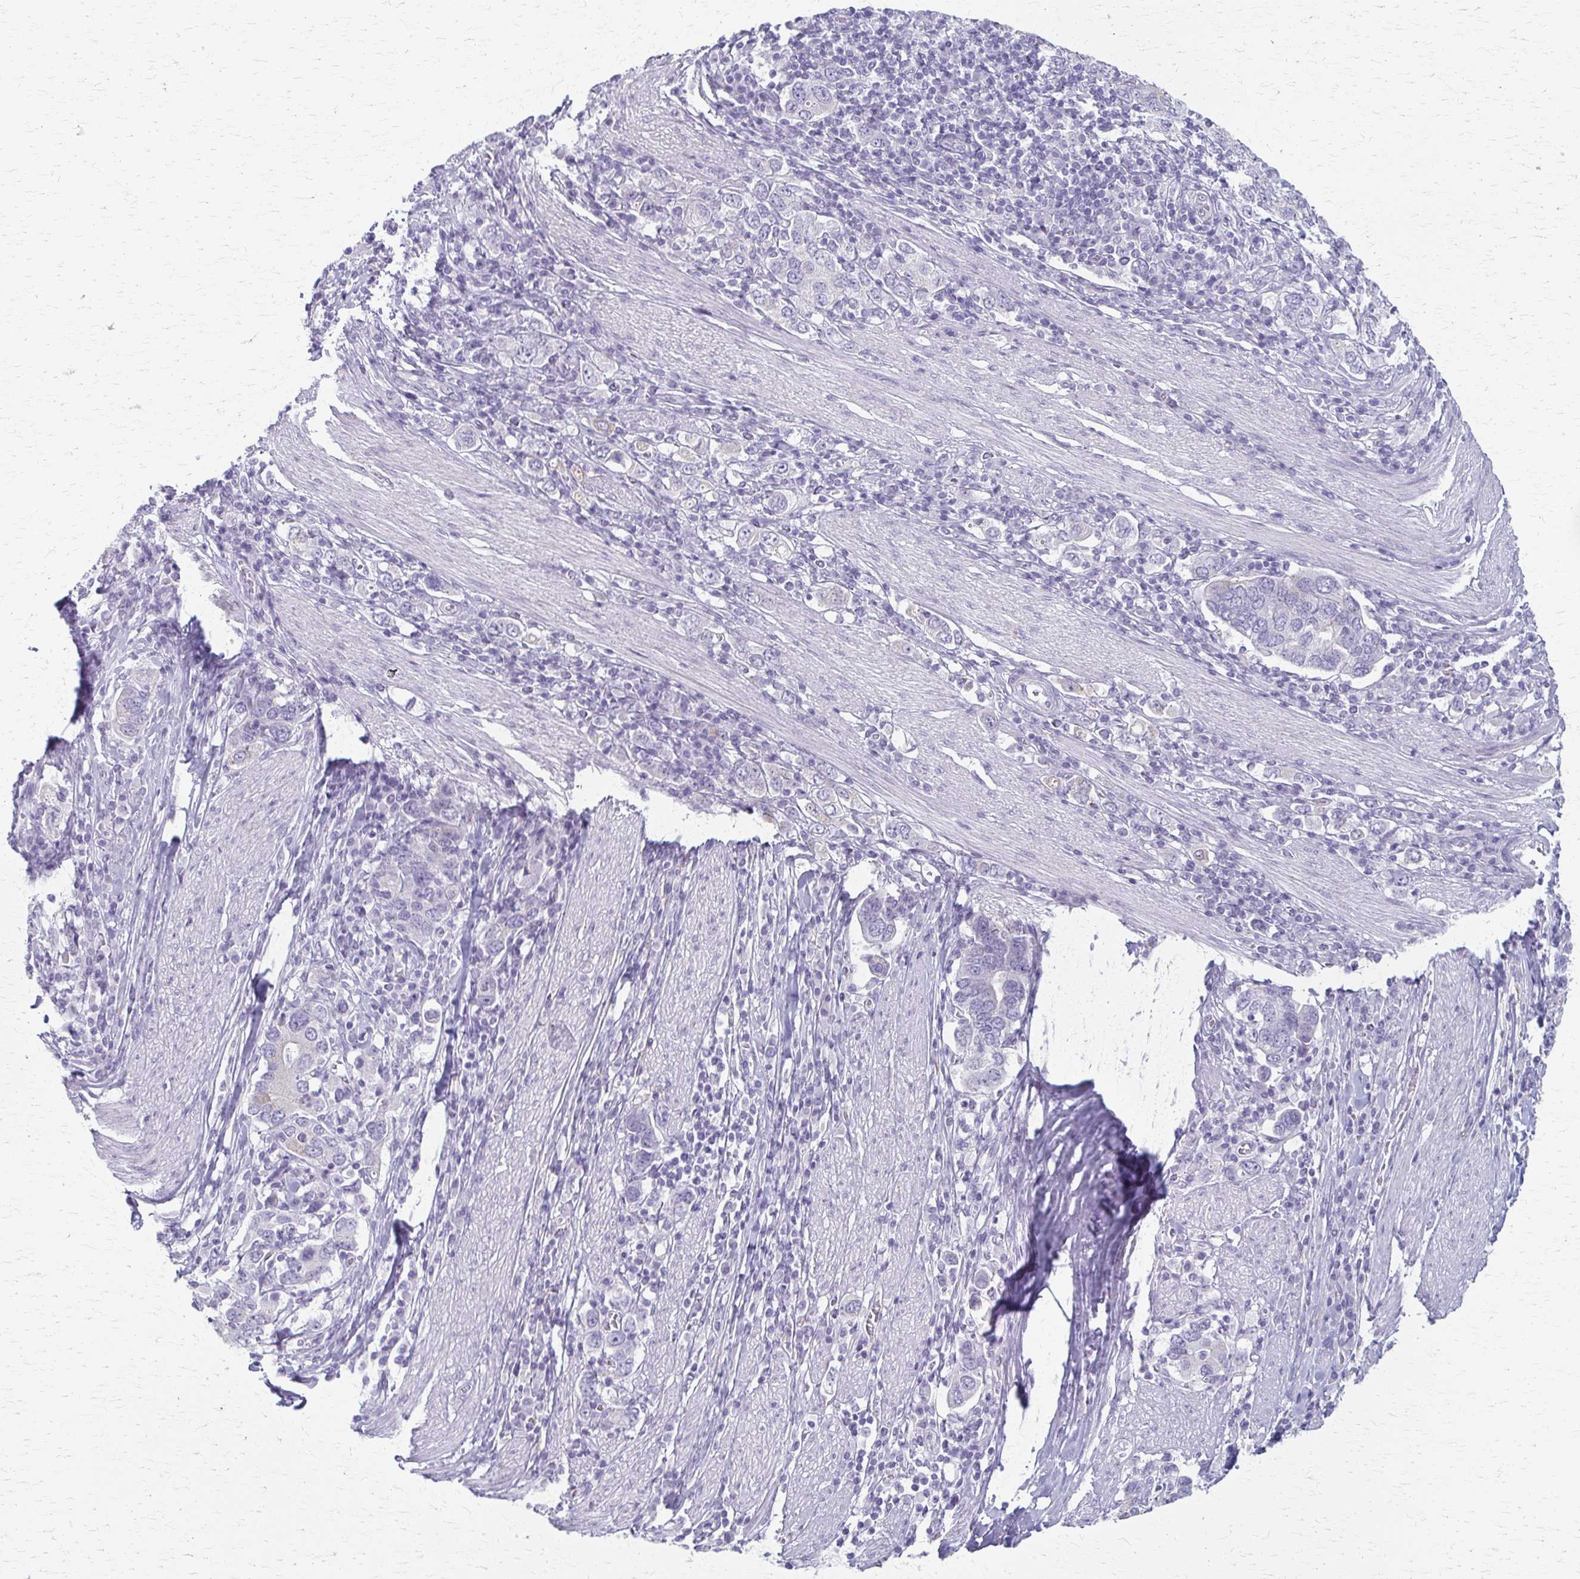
{"staining": {"intensity": "negative", "quantity": "none", "location": "none"}, "tissue": "stomach cancer", "cell_type": "Tumor cells", "image_type": "cancer", "snomed": [{"axis": "morphology", "description": "Adenocarcinoma, NOS"}, {"axis": "topography", "description": "Stomach, upper"}, {"axis": "topography", "description": "Stomach"}], "caption": "A micrograph of adenocarcinoma (stomach) stained for a protein shows no brown staining in tumor cells.", "gene": "CYB5A", "patient": {"sex": "male", "age": 62}}